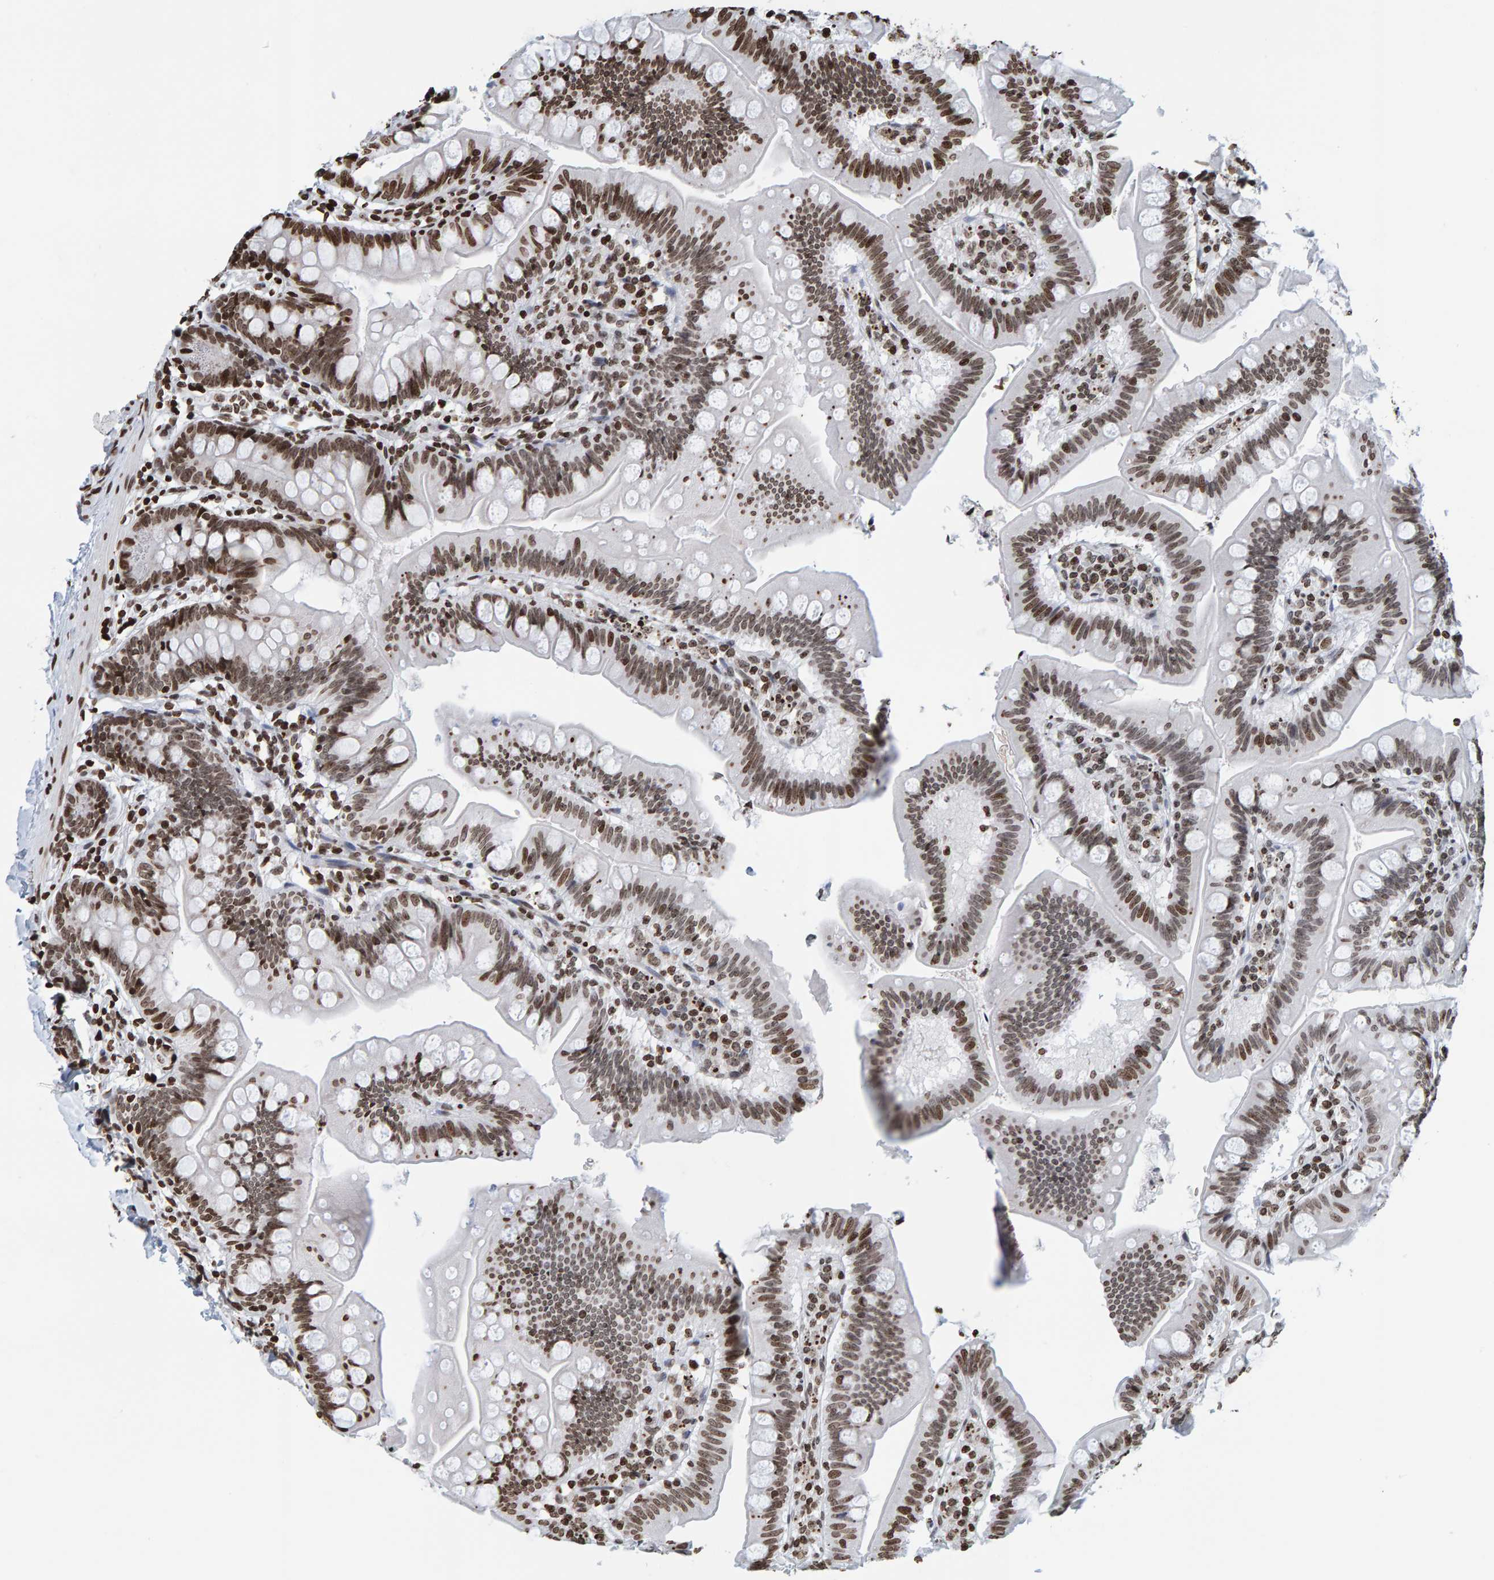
{"staining": {"intensity": "strong", "quantity": ">75%", "location": "nuclear"}, "tissue": "small intestine", "cell_type": "Glandular cells", "image_type": "normal", "snomed": [{"axis": "morphology", "description": "Normal tissue, NOS"}, {"axis": "topography", "description": "Small intestine"}], "caption": "This micrograph reveals immunohistochemistry (IHC) staining of benign small intestine, with high strong nuclear expression in approximately >75% of glandular cells.", "gene": "BRF2", "patient": {"sex": "male", "age": 7}}